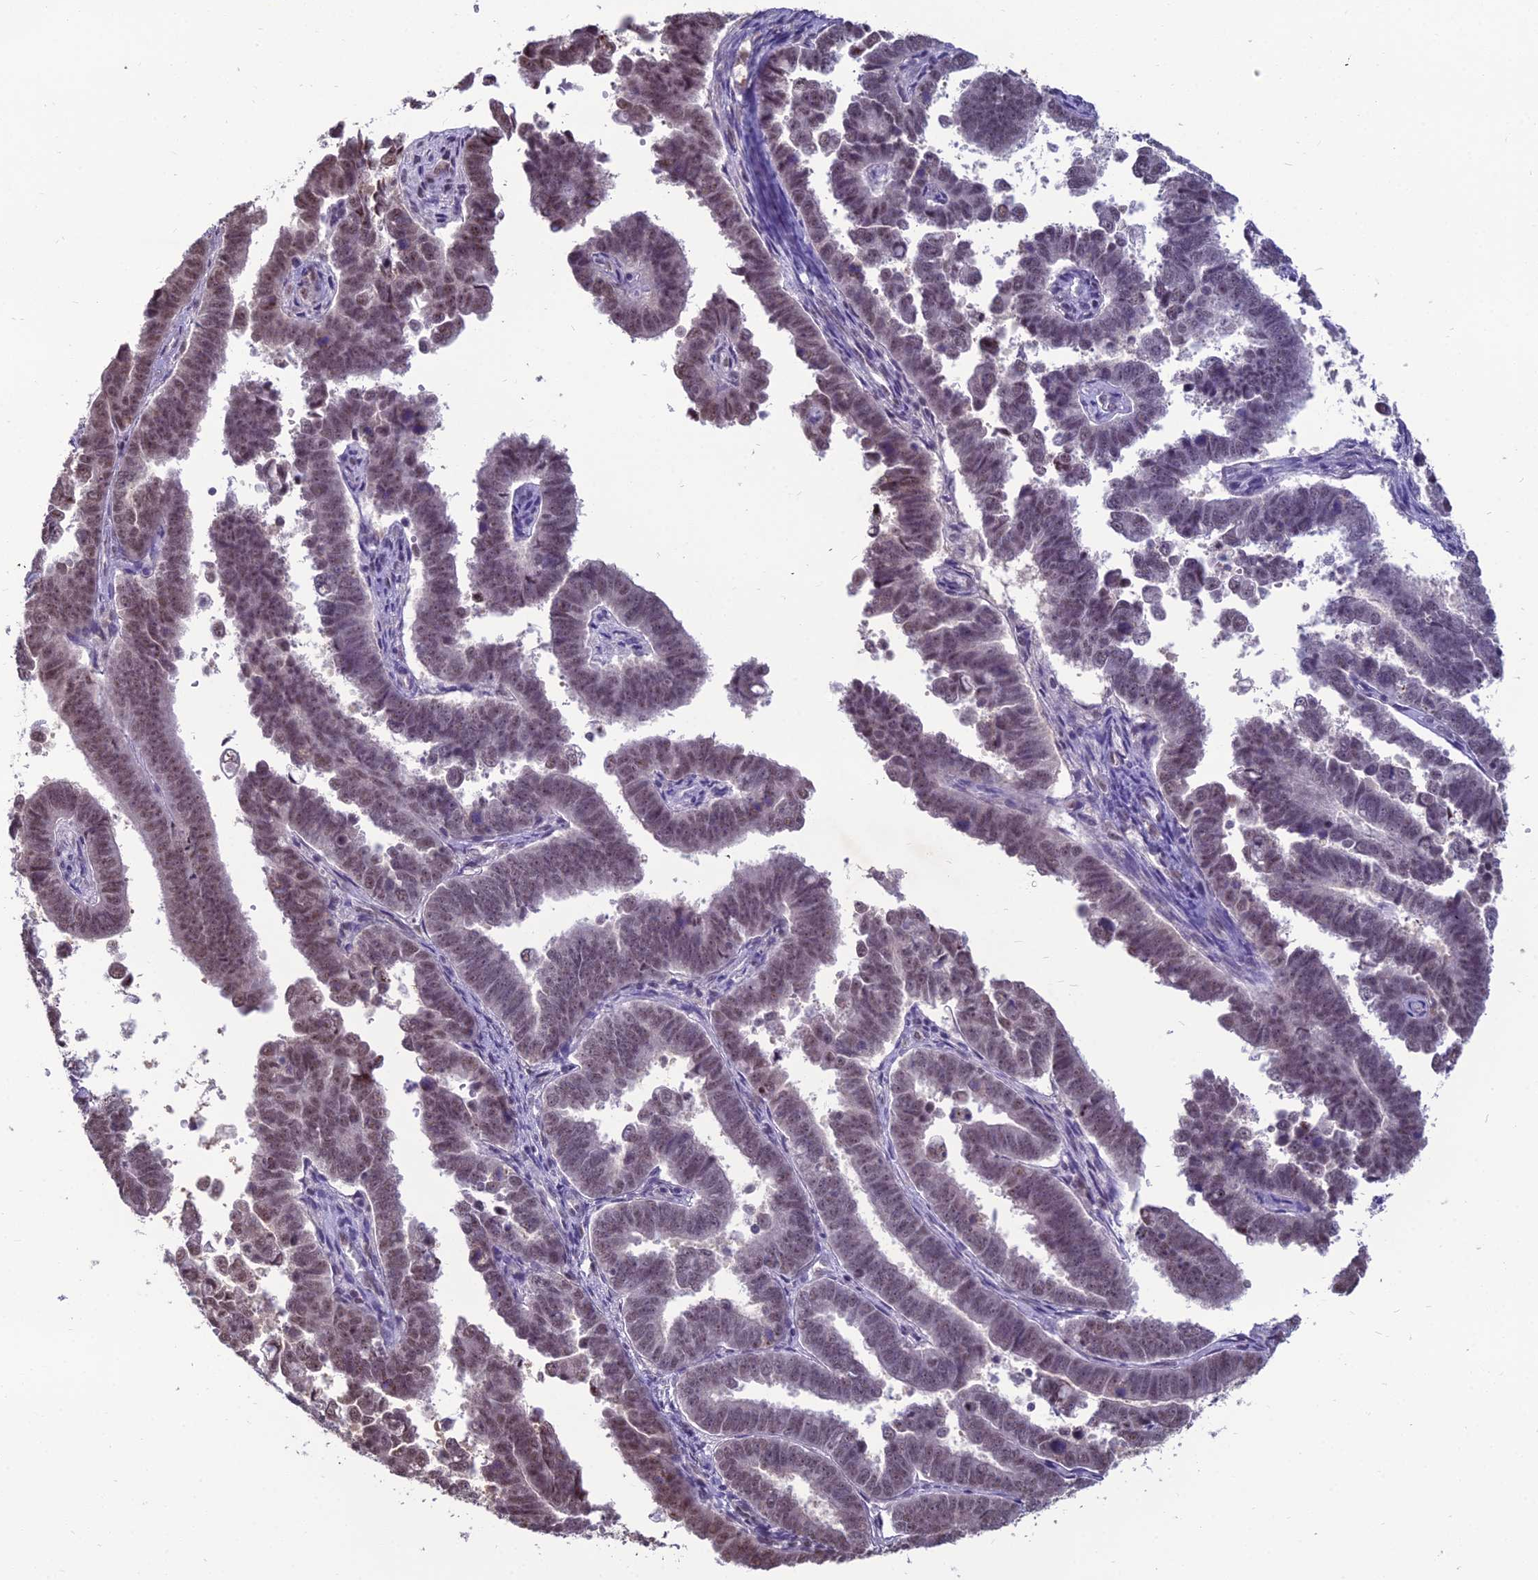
{"staining": {"intensity": "weak", "quantity": ">75%", "location": "nuclear"}, "tissue": "endometrial cancer", "cell_type": "Tumor cells", "image_type": "cancer", "snomed": [{"axis": "morphology", "description": "Adenocarcinoma, NOS"}, {"axis": "topography", "description": "Endometrium"}], "caption": "Protein staining reveals weak nuclear positivity in about >75% of tumor cells in endometrial cancer.", "gene": "SRSF7", "patient": {"sex": "female", "age": 75}}